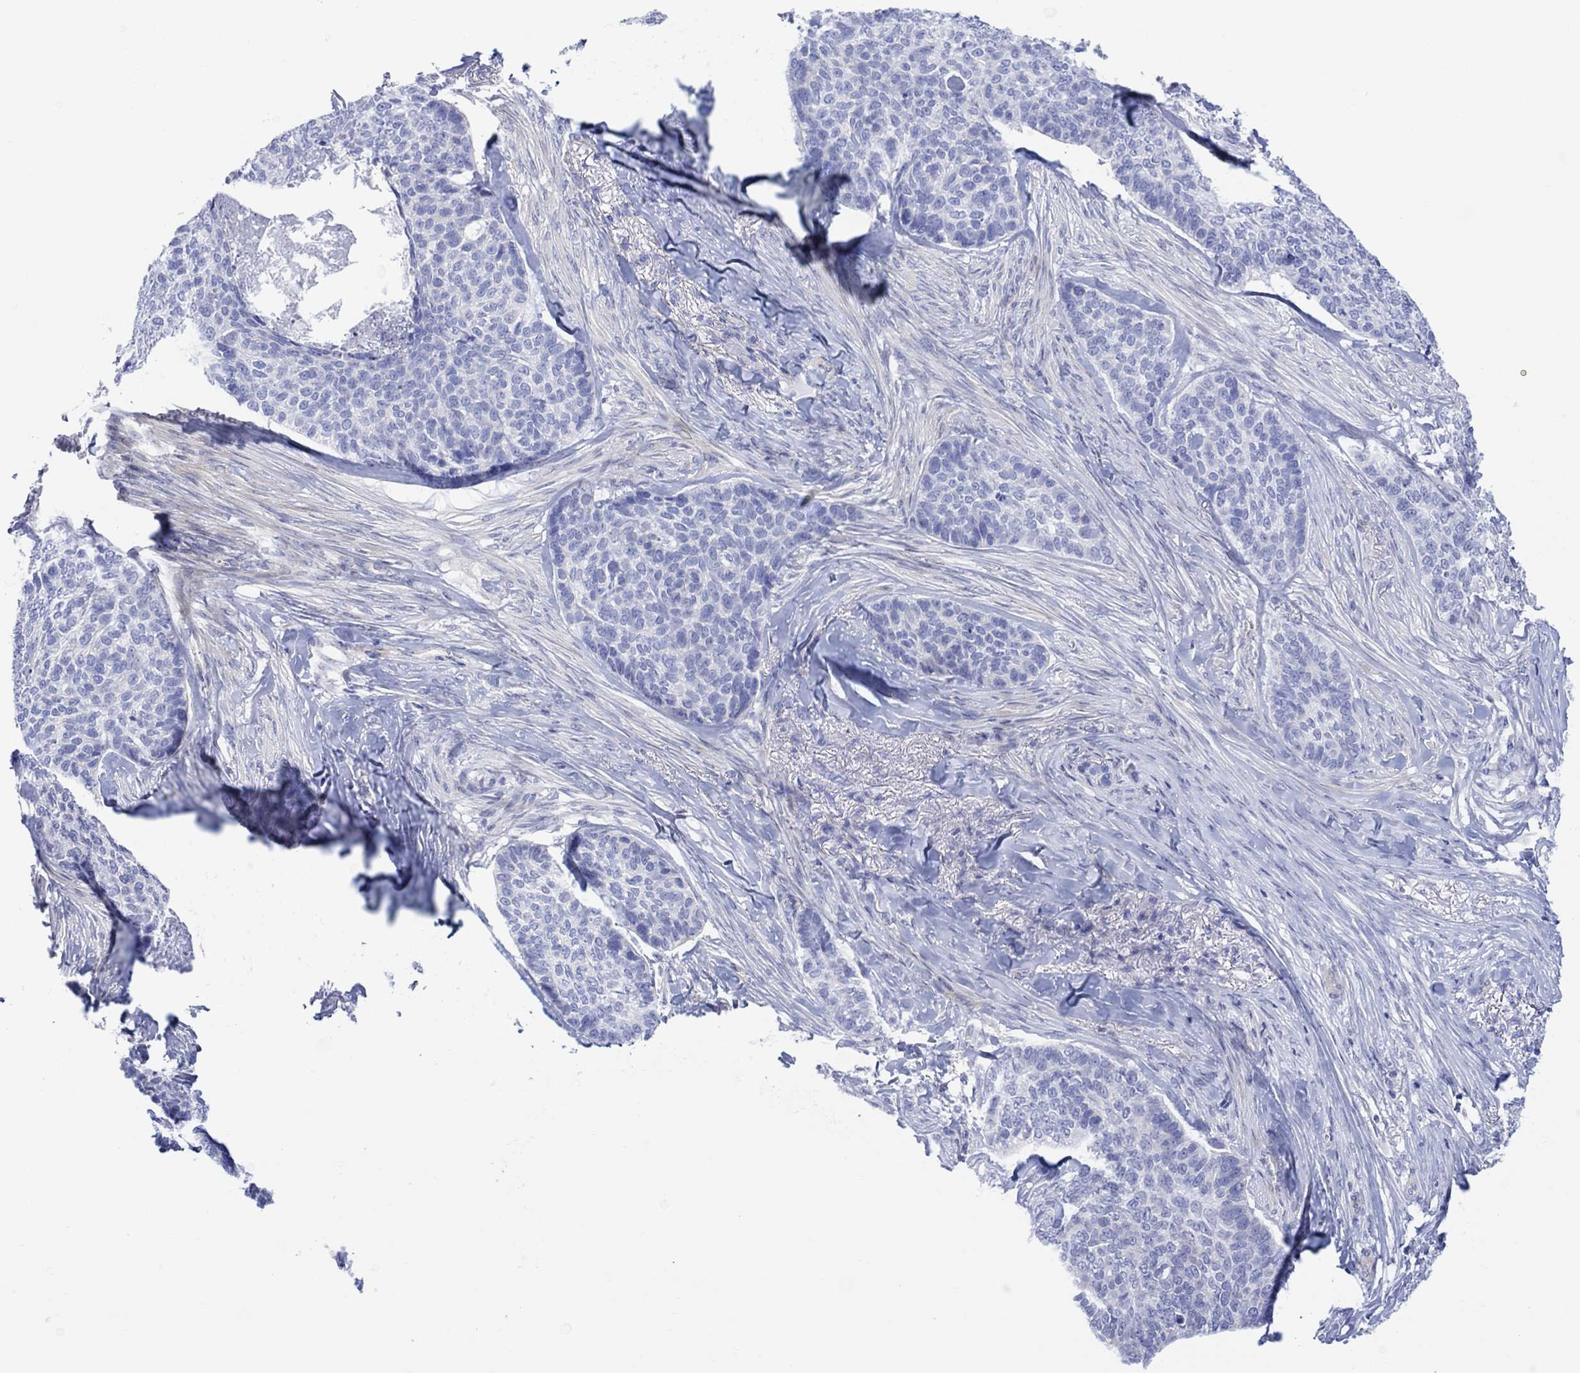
{"staining": {"intensity": "negative", "quantity": "none", "location": "none"}, "tissue": "skin cancer", "cell_type": "Tumor cells", "image_type": "cancer", "snomed": [{"axis": "morphology", "description": "Basal cell carcinoma"}, {"axis": "topography", "description": "Skin"}], "caption": "Image shows no significant protein positivity in tumor cells of skin cancer.", "gene": "TLDC2", "patient": {"sex": "female", "age": 69}}